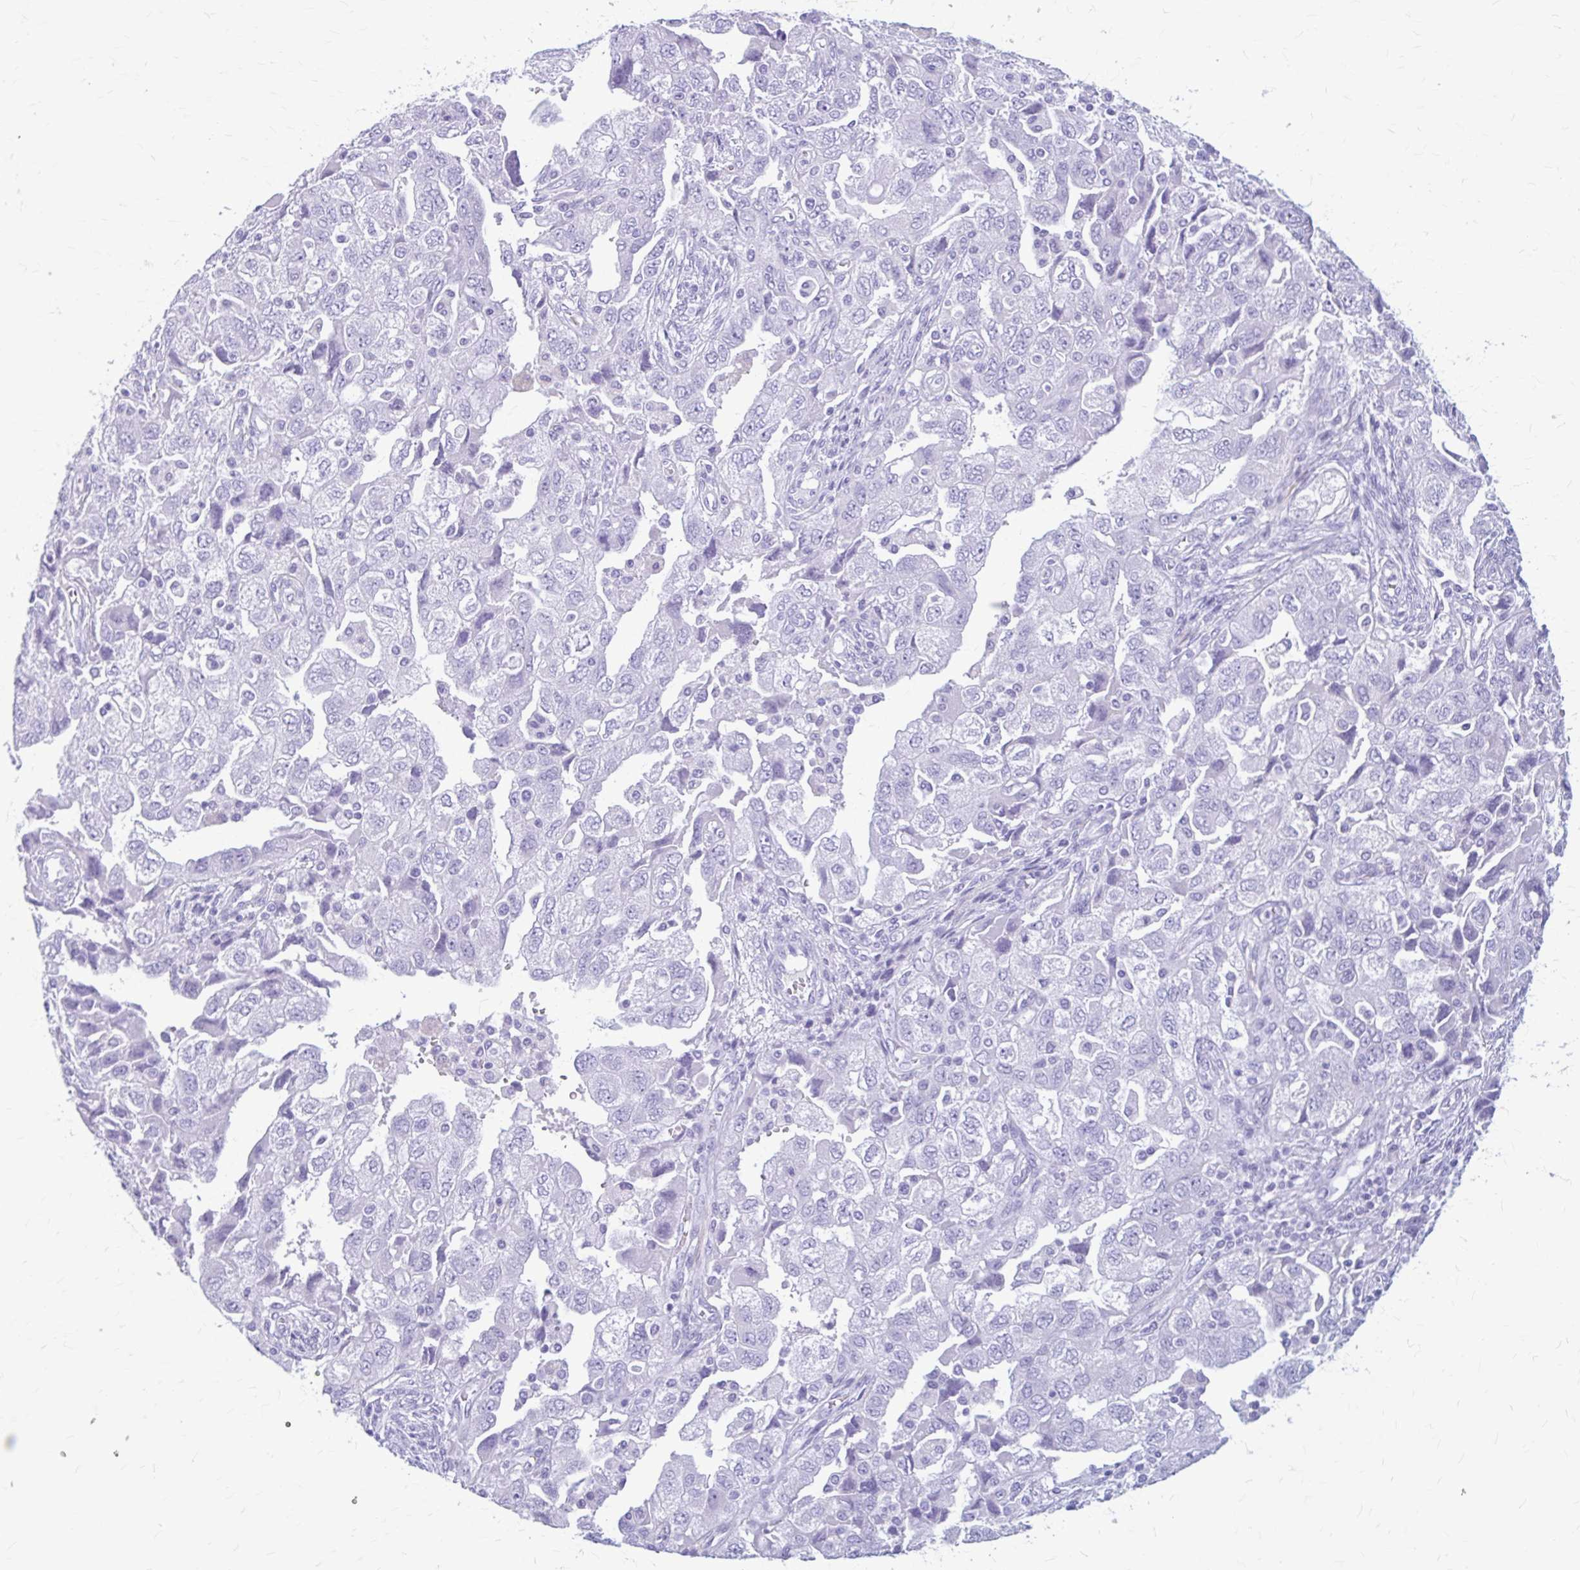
{"staining": {"intensity": "negative", "quantity": "none", "location": "none"}, "tissue": "ovarian cancer", "cell_type": "Tumor cells", "image_type": "cancer", "snomed": [{"axis": "morphology", "description": "Carcinoma, NOS"}, {"axis": "morphology", "description": "Cystadenocarcinoma, serous, NOS"}, {"axis": "topography", "description": "Ovary"}], "caption": "DAB immunohistochemical staining of ovarian carcinoma exhibits no significant staining in tumor cells.", "gene": "KLHDC7A", "patient": {"sex": "female", "age": 69}}